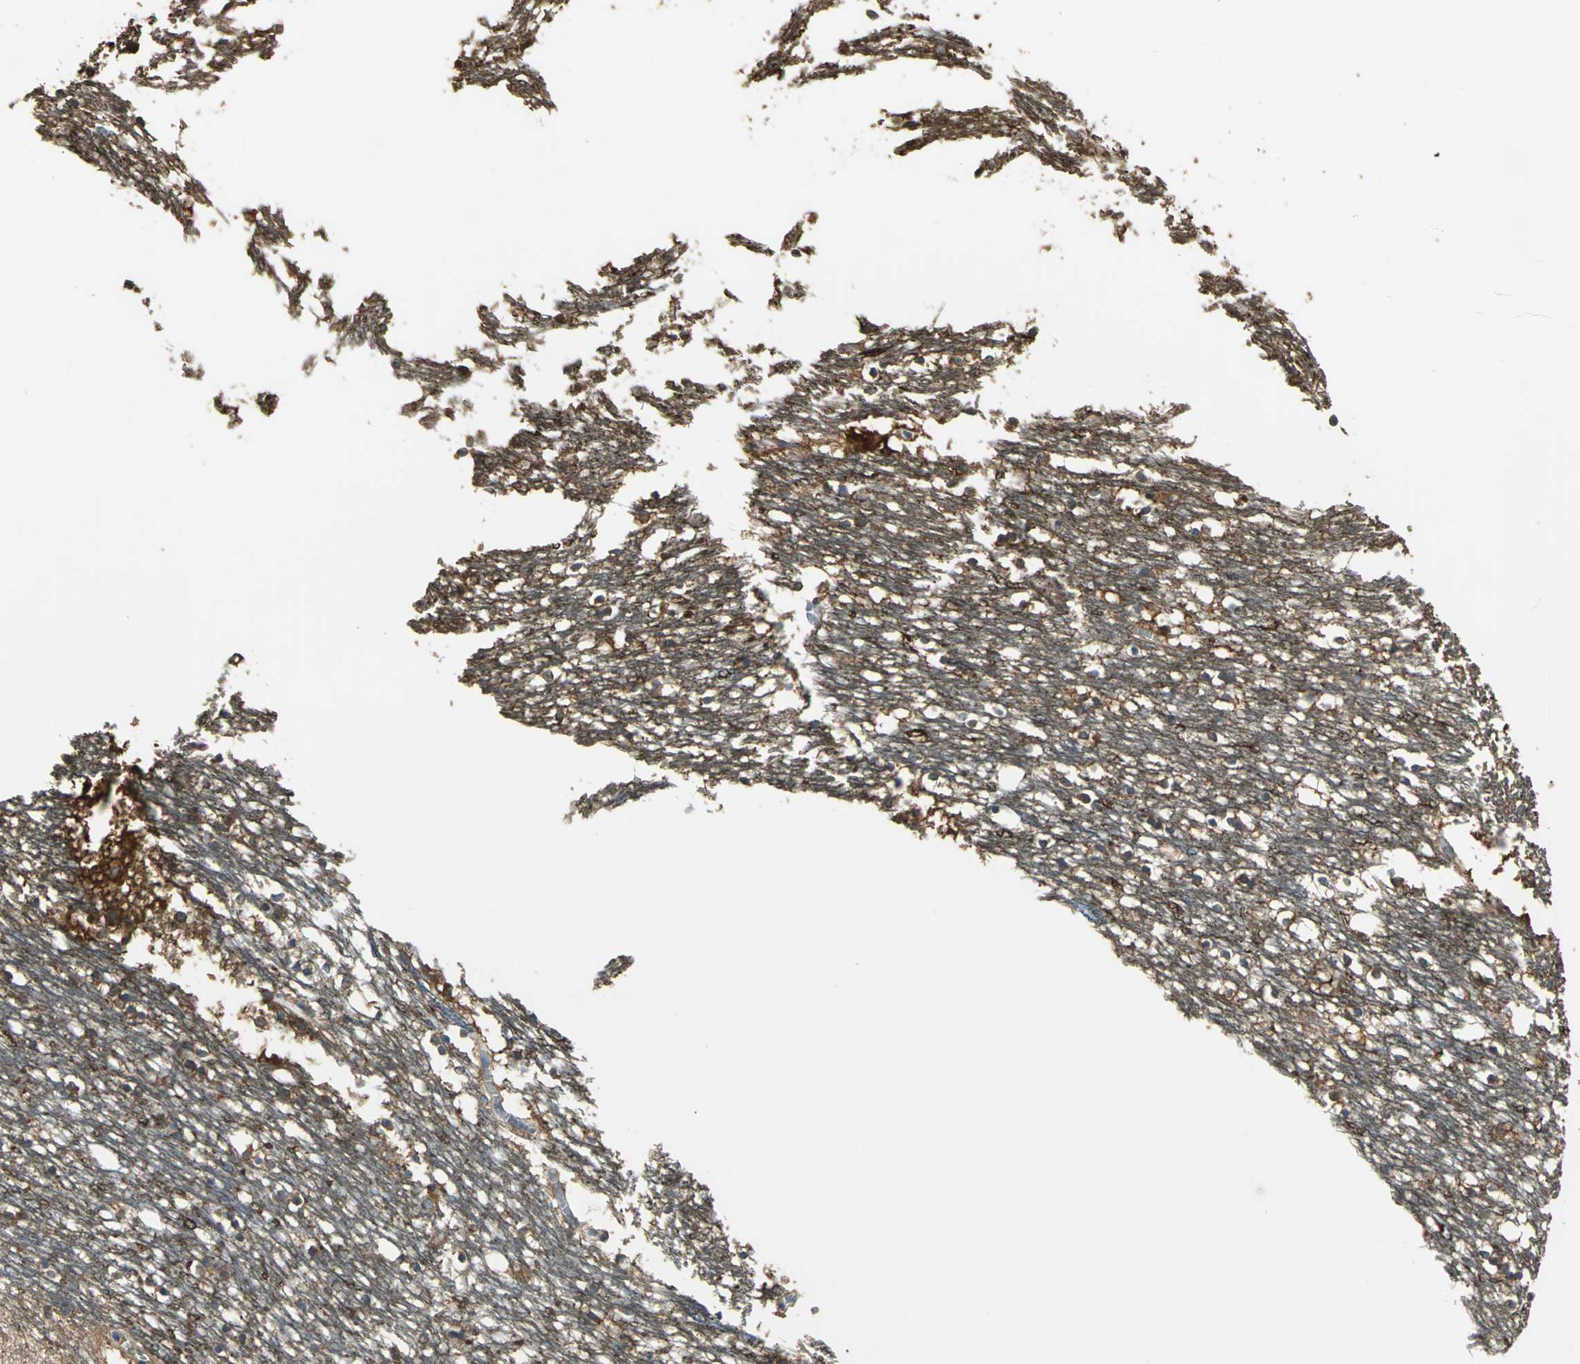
{"staining": {"intensity": "moderate", "quantity": "<25%", "location": "cytoplasmic/membranous,nuclear"}, "tissue": "caudate", "cell_type": "Glial cells", "image_type": "normal", "snomed": [{"axis": "morphology", "description": "Normal tissue, NOS"}, {"axis": "topography", "description": "Lateral ventricle wall"}], "caption": "Moderate cytoplasmic/membranous,nuclear expression for a protein is appreciated in about <25% of glial cells of normal caudate using immunohistochemistry (IHC).", "gene": "UCHL1", "patient": {"sex": "male", "age": 45}}